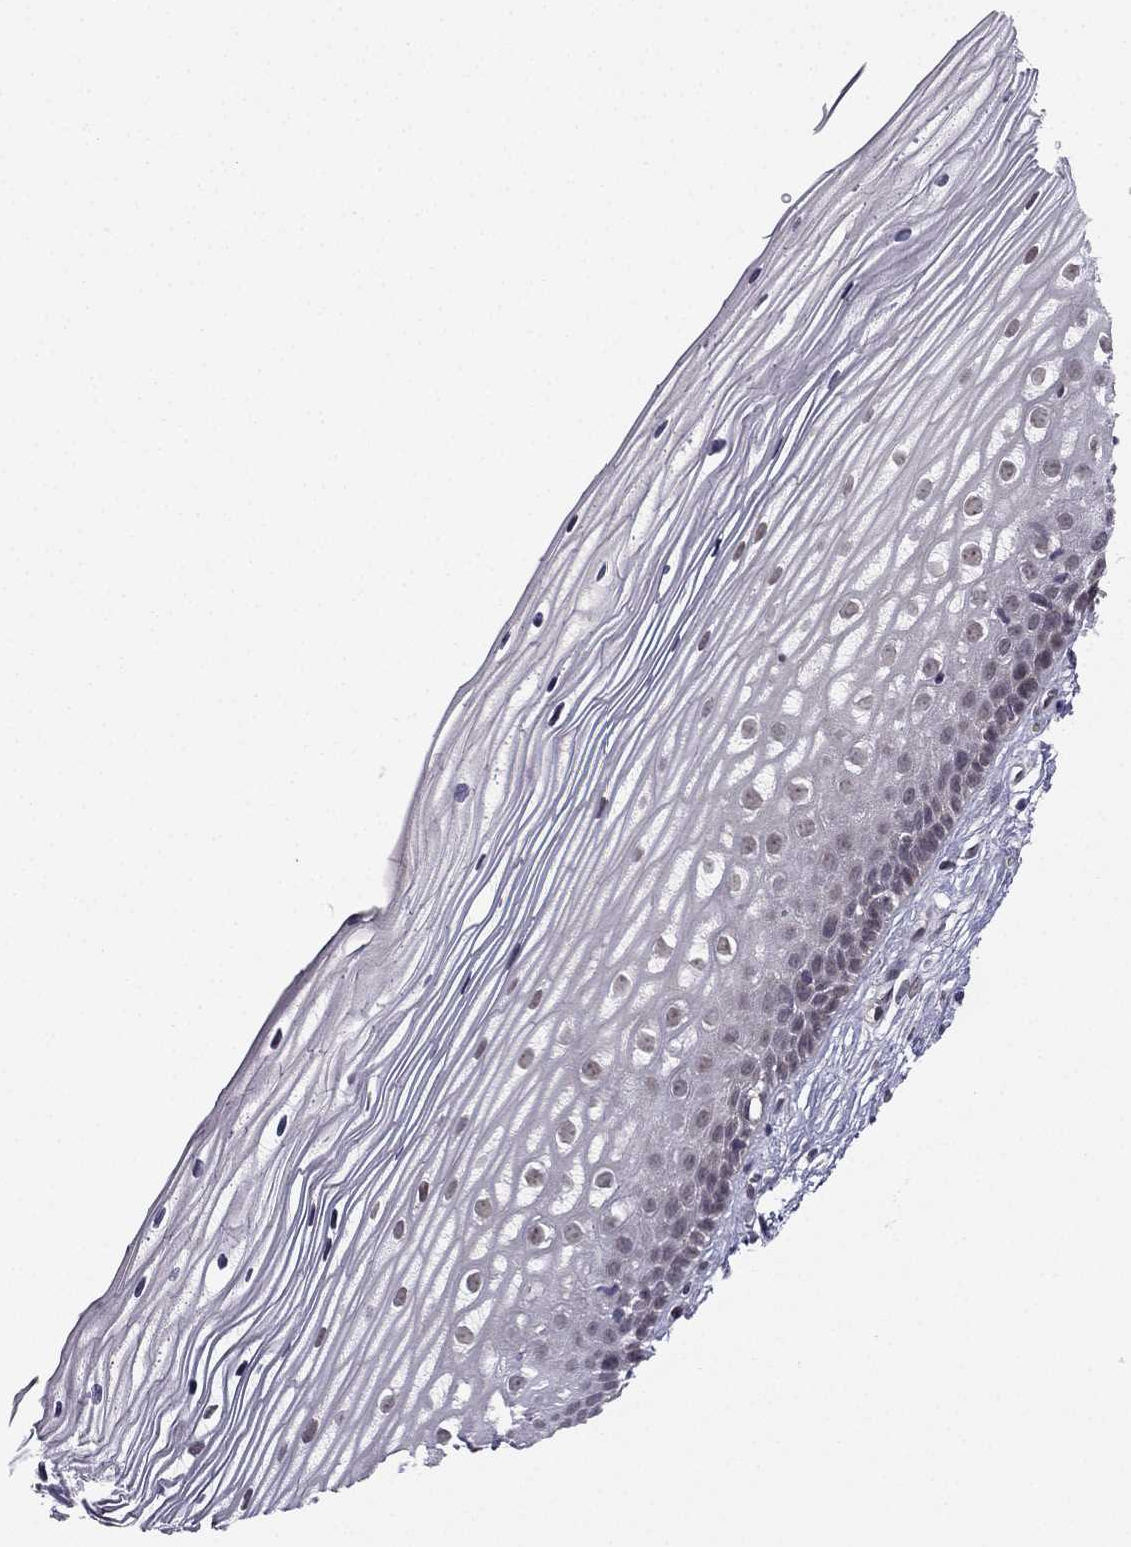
{"staining": {"intensity": "negative", "quantity": "none", "location": "none"}, "tissue": "cervix", "cell_type": "Glandular cells", "image_type": "normal", "snomed": [{"axis": "morphology", "description": "Normal tissue, NOS"}, {"axis": "topography", "description": "Cervix"}], "caption": "High magnification brightfield microscopy of unremarkable cervix stained with DAB (3,3'-diaminobenzidine) (brown) and counterstained with hematoxylin (blue): glandular cells show no significant positivity. (DAB immunohistochemistry, high magnification).", "gene": "CHST8", "patient": {"sex": "female", "age": 40}}